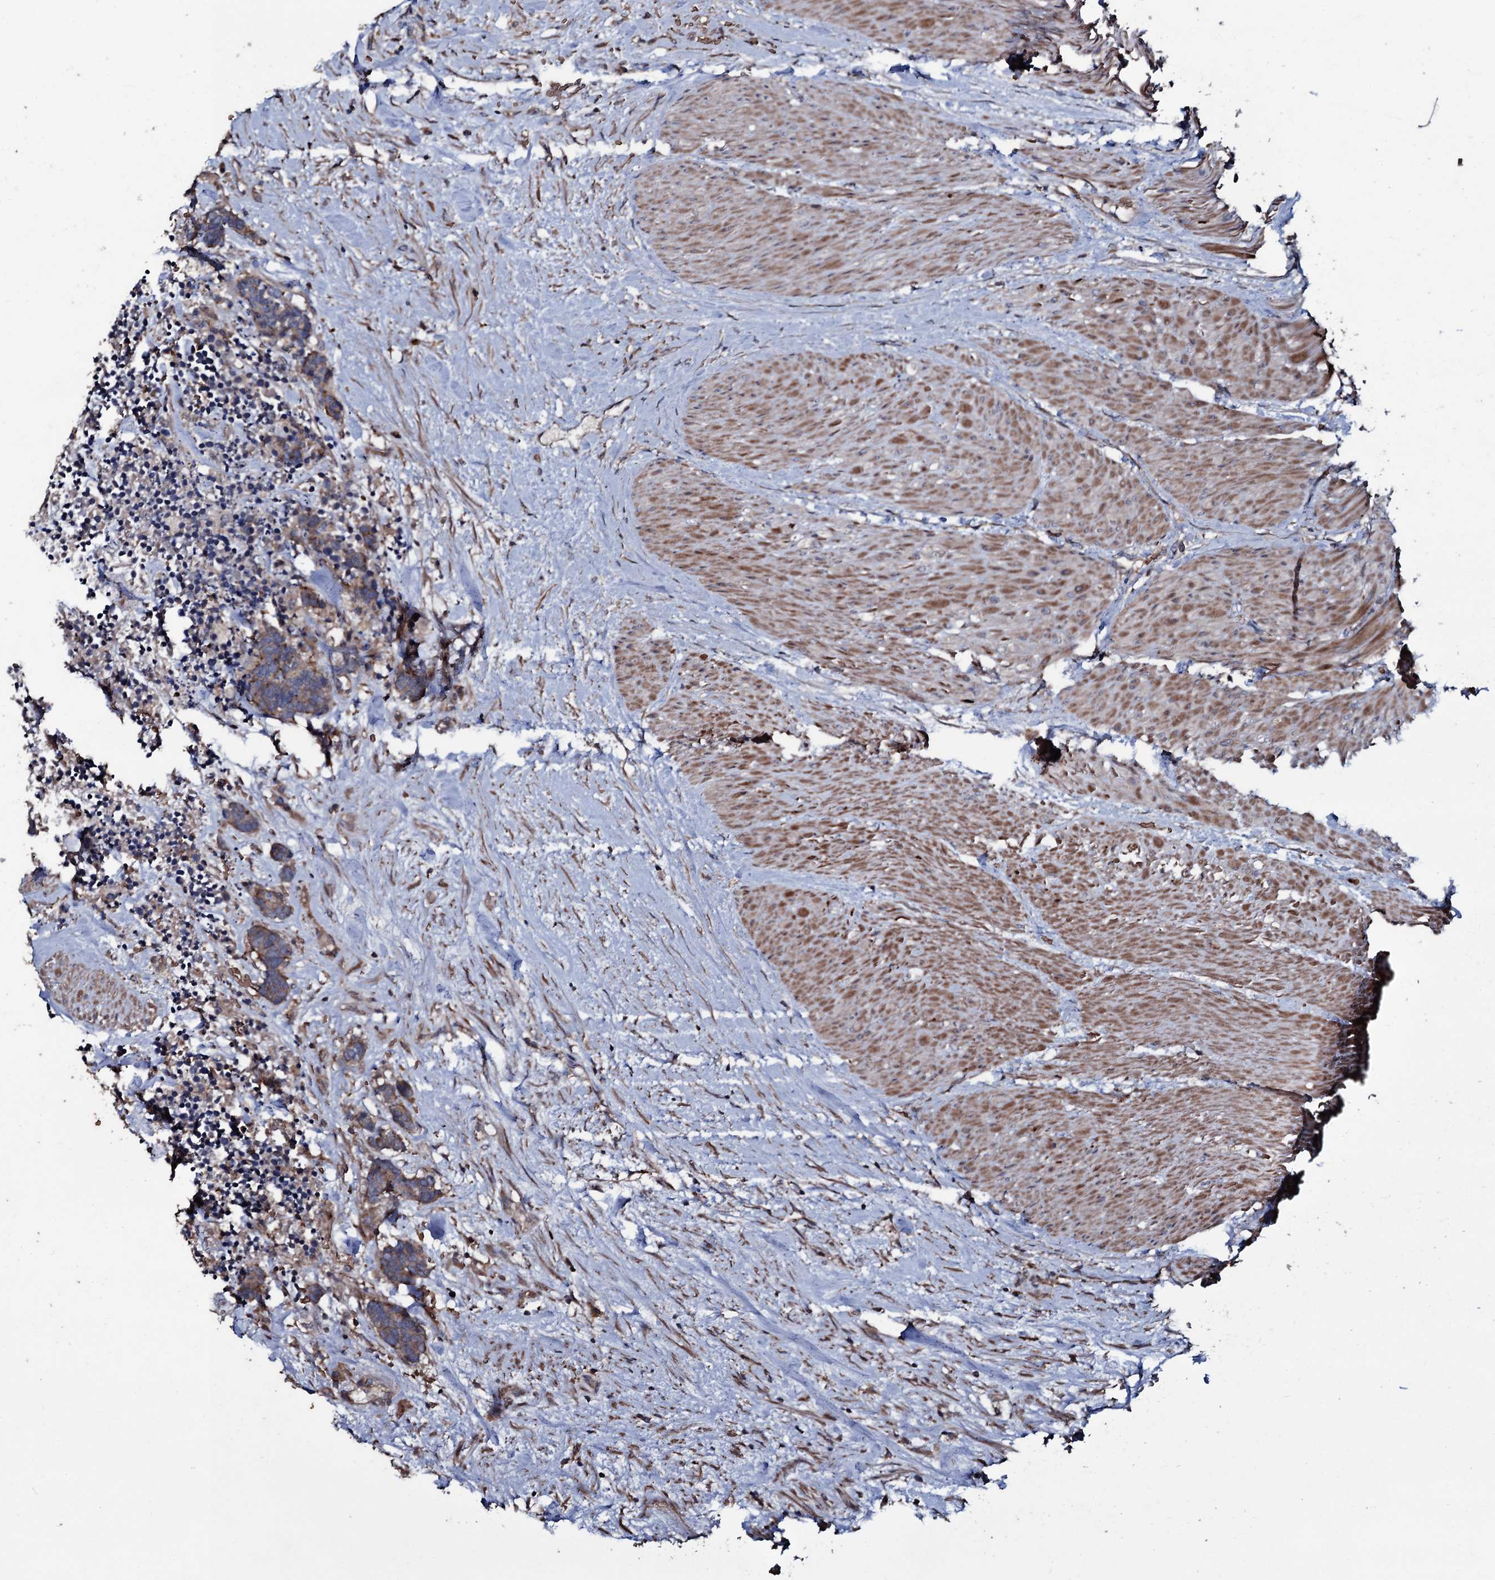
{"staining": {"intensity": "moderate", "quantity": ">75%", "location": "cytoplasmic/membranous"}, "tissue": "carcinoid", "cell_type": "Tumor cells", "image_type": "cancer", "snomed": [{"axis": "morphology", "description": "Carcinoma, NOS"}, {"axis": "morphology", "description": "Carcinoid, malignant, NOS"}, {"axis": "topography", "description": "Urinary bladder"}], "caption": "Immunohistochemistry (DAB (3,3'-diaminobenzidine)) staining of carcinoid reveals moderate cytoplasmic/membranous protein expression in about >75% of tumor cells.", "gene": "ZSWIM8", "patient": {"sex": "male", "age": 57}}